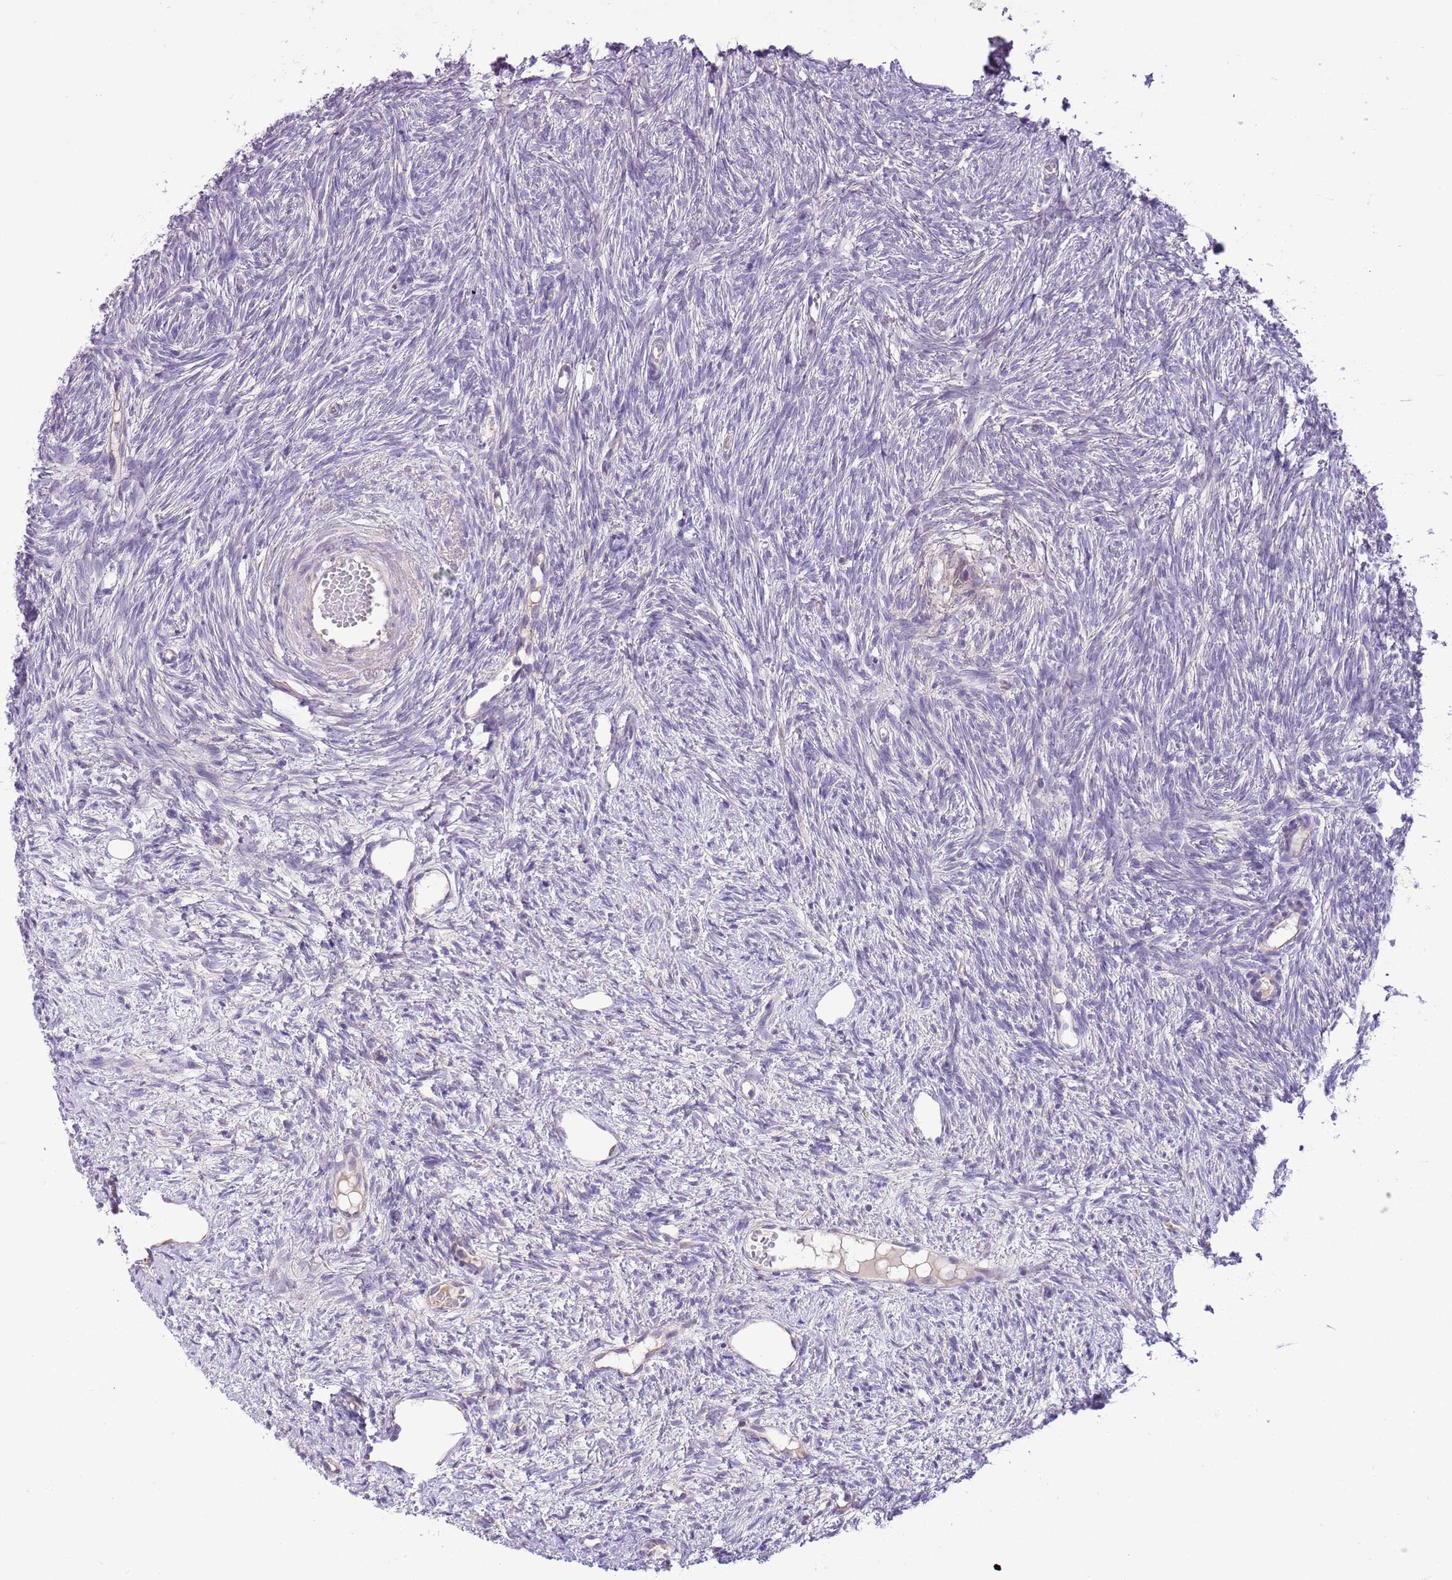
{"staining": {"intensity": "negative", "quantity": "none", "location": "none"}, "tissue": "ovary", "cell_type": "Ovarian stroma cells", "image_type": "normal", "snomed": [{"axis": "morphology", "description": "Normal tissue, NOS"}, {"axis": "topography", "description": "Ovary"}], "caption": "Ovarian stroma cells are negative for brown protein staining in unremarkable ovary.", "gene": "FBRSL1", "patient": {"sex": "female", "age": 51}}